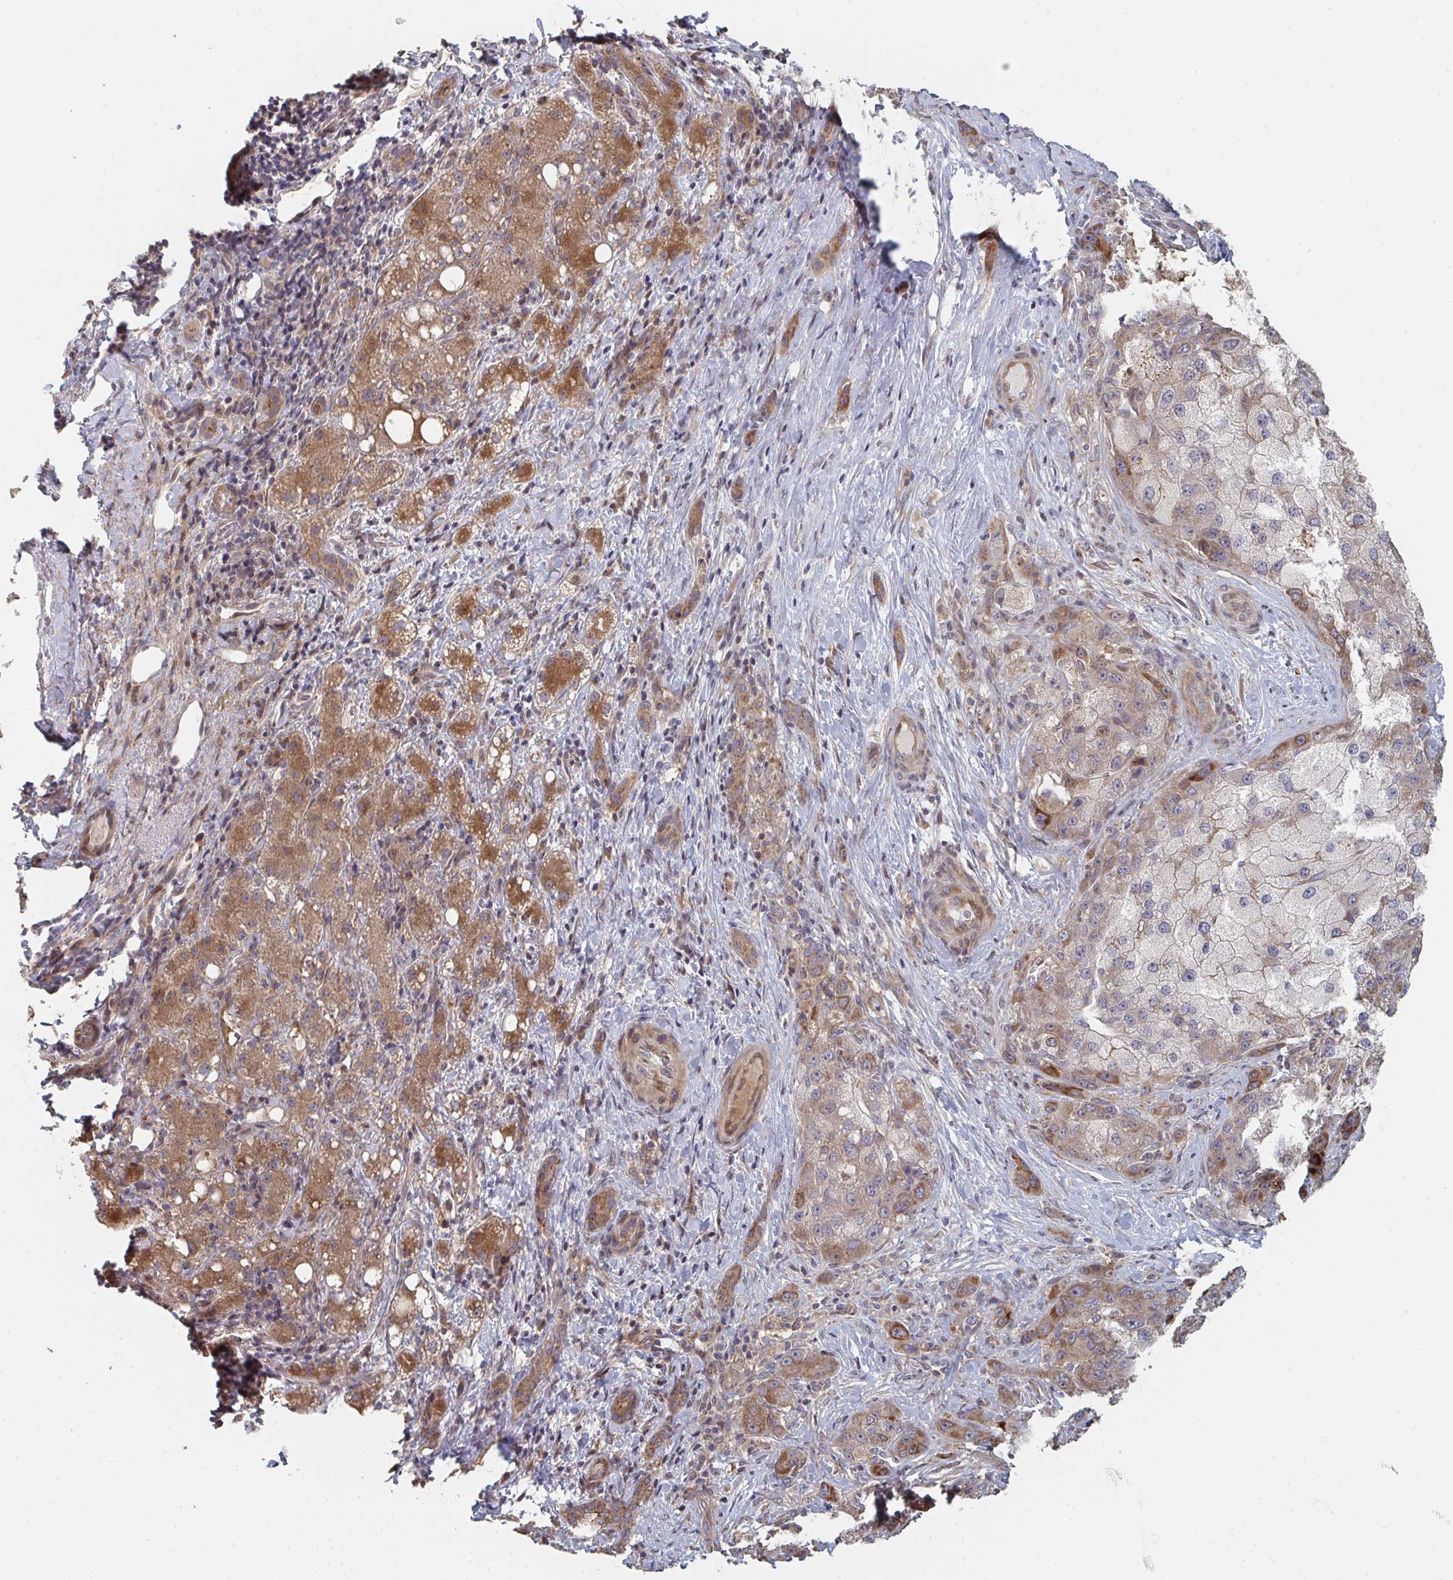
{"staining": {"intensity": "negative", "quantity": "none", "location": "none"}, "tissue": "liver cancer", "cell_type": "Tumor cells", "image_type": "cancer", "snomed": [{"axis": "morphology", "description": "Carcinoma, Hepatocellular, NOS"}, {"axis": "topography", "description": "Liver"}], "caption": "Tumor cells show no significant positivity in liver cancer (hepatocellular carcinoma).", "gene": "PTEN", "patient": {"sex": "male", "age": 67}}